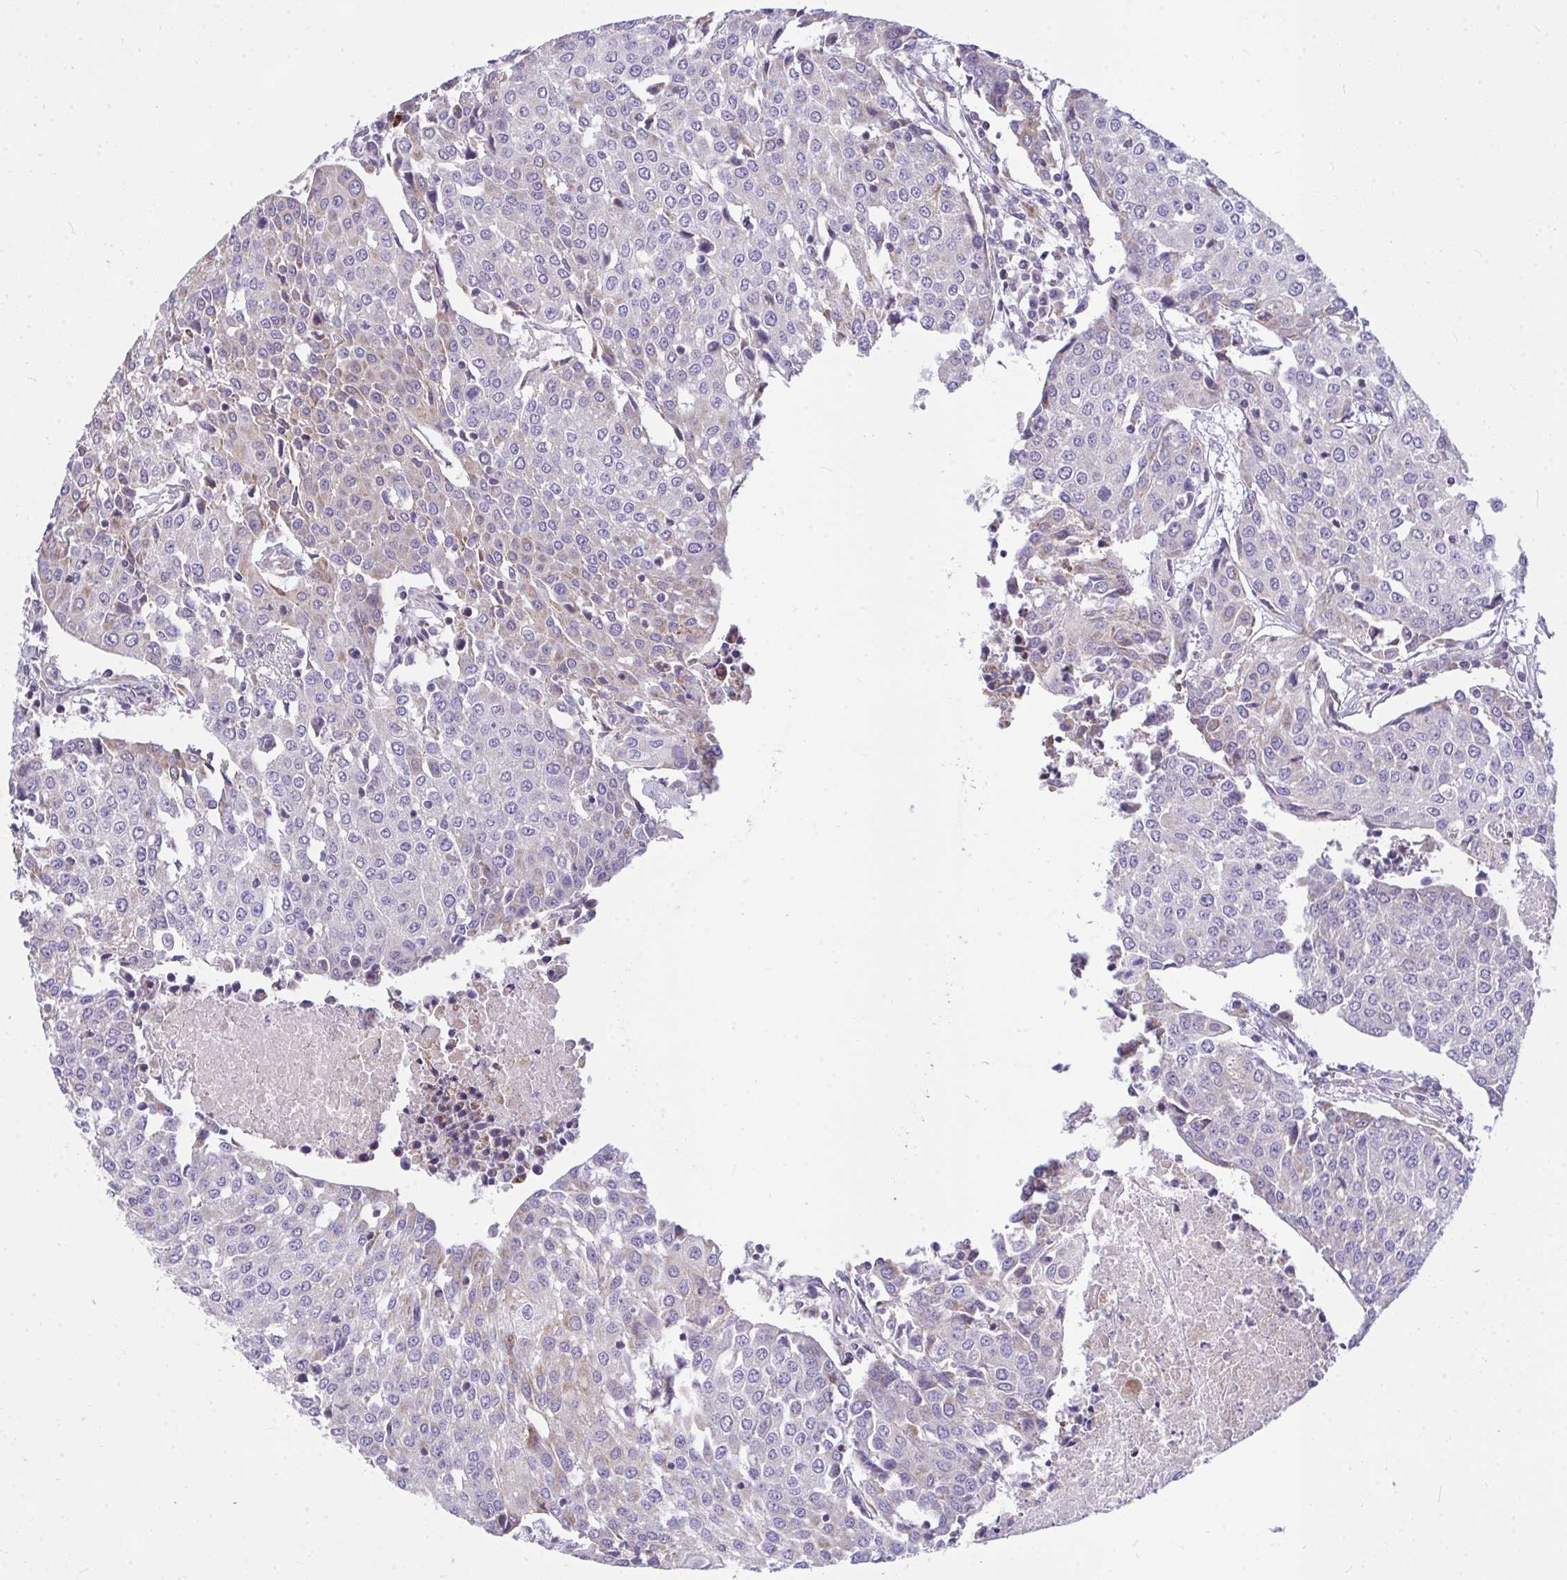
{"staining": {"intensity": "negative", "quantity": "none", "location": "none"}, "tissue": "urothelial cancer", "cell_type": "Tumor cells", "image_type": "cancer", "snomed": [{"axis": "morphology", "description": "Urothelial carcinoma, High grade"}, {"axis": "topography", "description": "Urinary bladder"}], "caption": "Immunohistochemistry (IHC) image of human urothelial carcinoma (high-grade) stained for a protein (brown), which demonstrates no positivity in tumor cells.", "gene": "CEP63", "patient": {"sex": "female", "age": 85}}